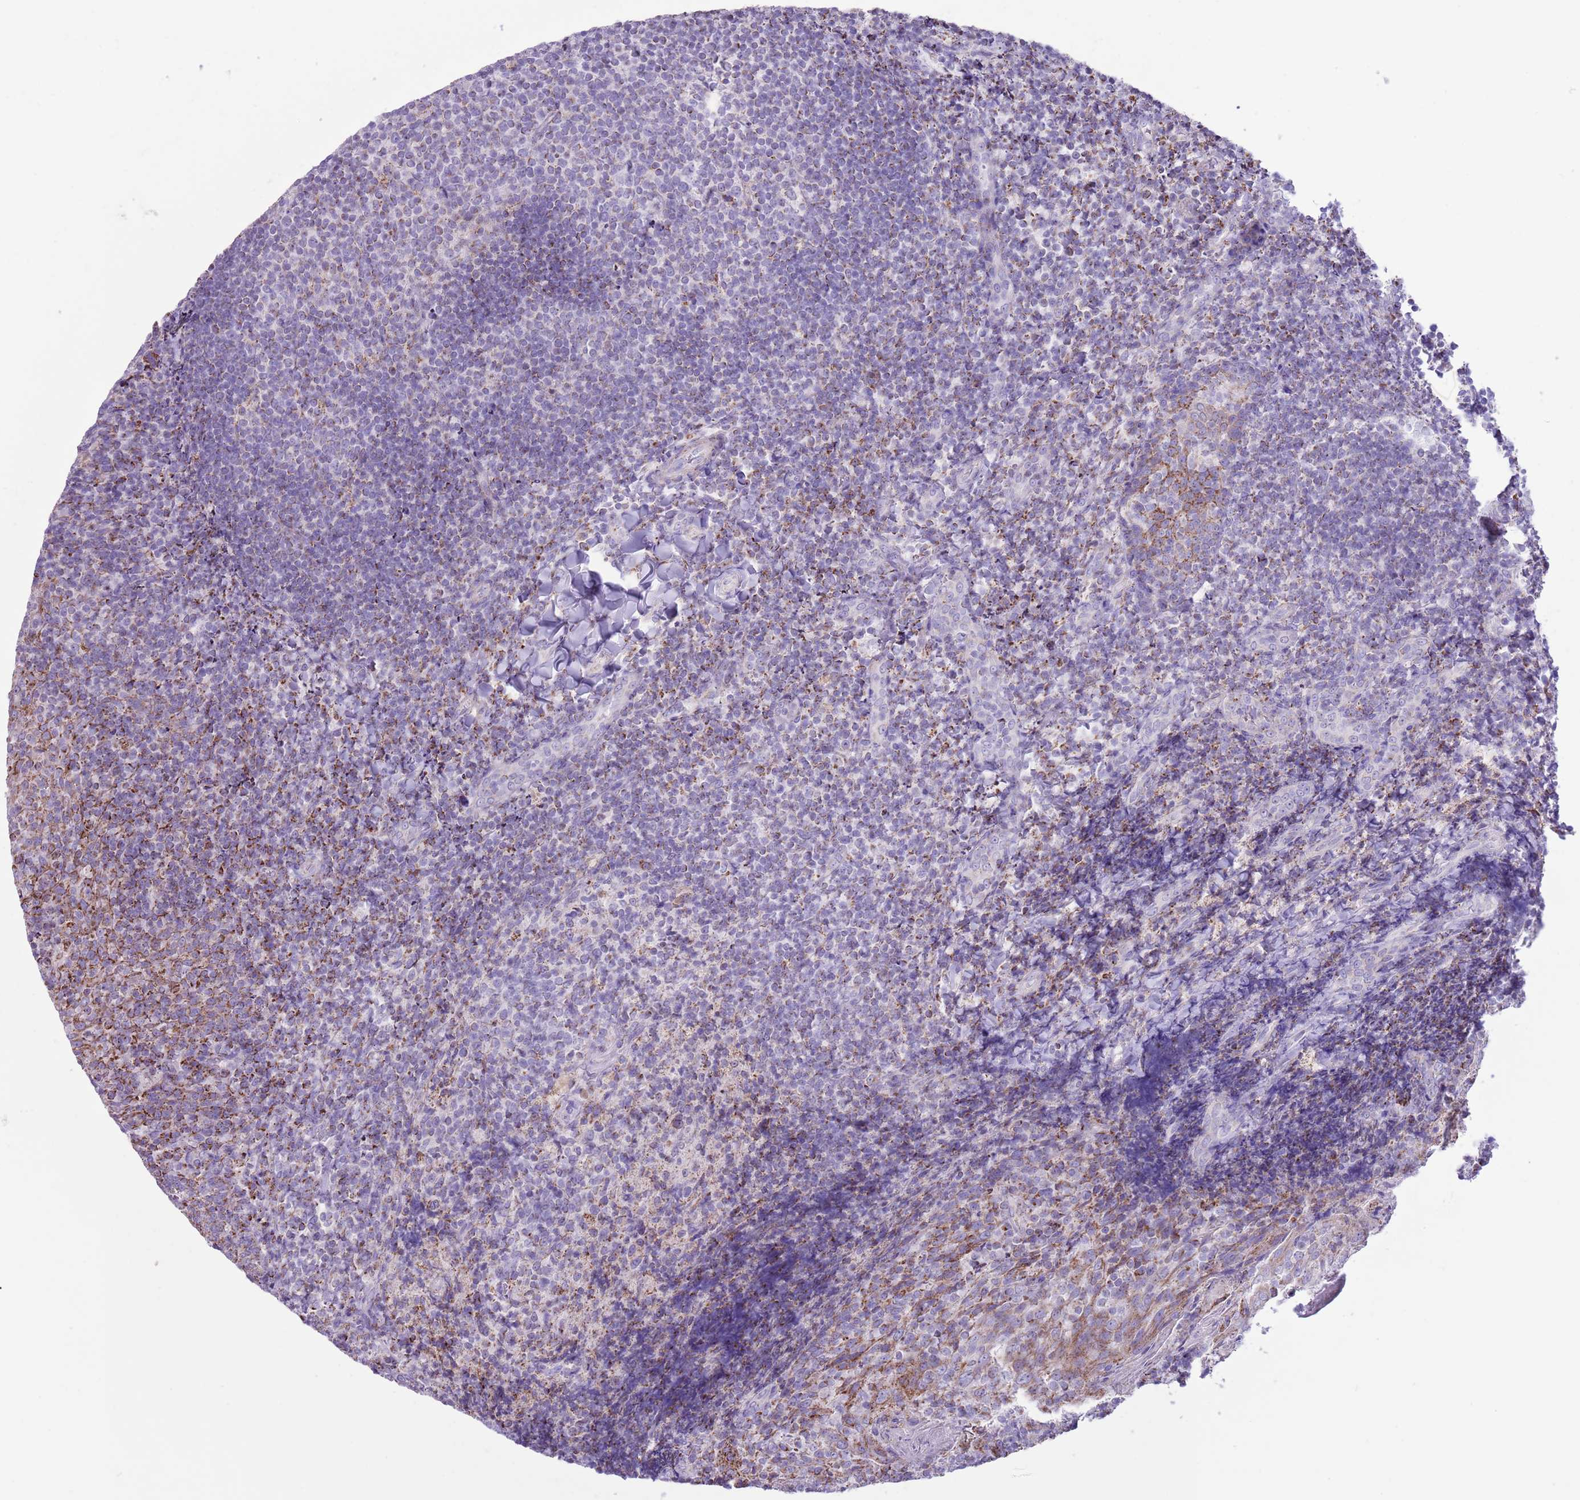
{"staining": {"intensity": "weak", "quantity": "<25%", "location": "cytoplasmic/membranous"}, "tissue": "tonsil", "cell_type": "Germinal center cells", "image_type": "normal", "snomed": [{"axis": "morphology", "description": "Normal tissue, NOS"}, {"axis": "topography", "description": "Tonsil"}], "caption": "This is a photomicrograph of immunohistochemistry (IHC) staining of normal tonsil, which shows no expression in germinal center cells. (Stains: DAB (3,3'-diaminobenzidine) IHC with hematoxylin counter stain, Microscopy: brightfield microscopy at high magnification).", "gene": "ATP6V1B1", "patient": {"sex": "female", "age": 10}}